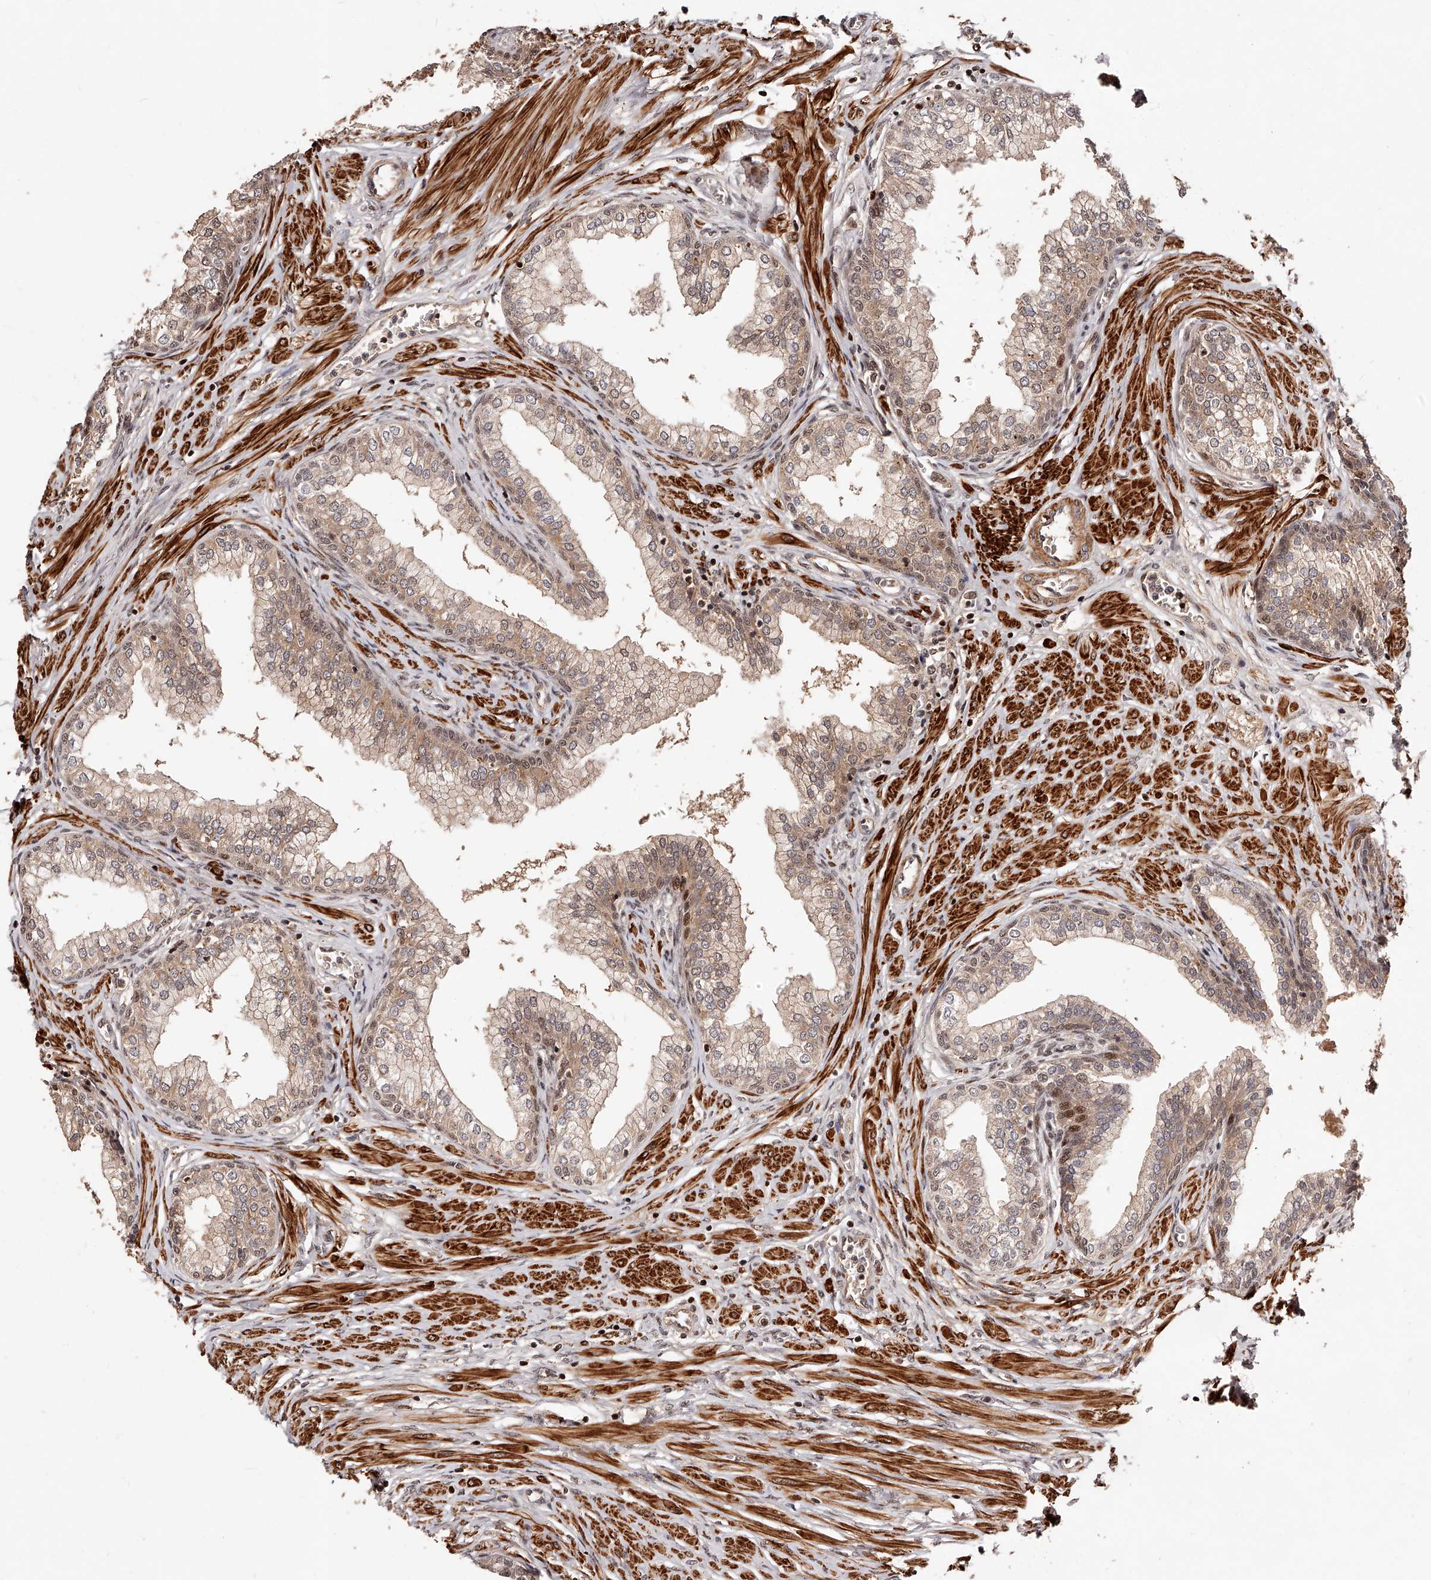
{"staining": {"intensity": "moderate", "quantity": "25%-75%", "location": "cytoplasmic/membranous,nuclear"}, "tissue": "prostate", "cell_type": "Glandular cells", "image_type": "normal", "snomed": [{"axis": "morphology", "description": "Normal tissue, NOS"}, {"axis": "morphology", "description": "Urothelial carcinoma, Low grade"}, {"axis": "topography", "description": "Urinary bladder"}, {"axis": "topography", "description": "Prostate"}], "caption": "DAB immunohistochemical staining of normal human prostate demonstrates moderate cytoplasmic/membranous,nuclear protein expression in approximately 25%-75% of glandular cells.", "gene": "CUL7", "patient": {"sex": "male", "age": 60}}